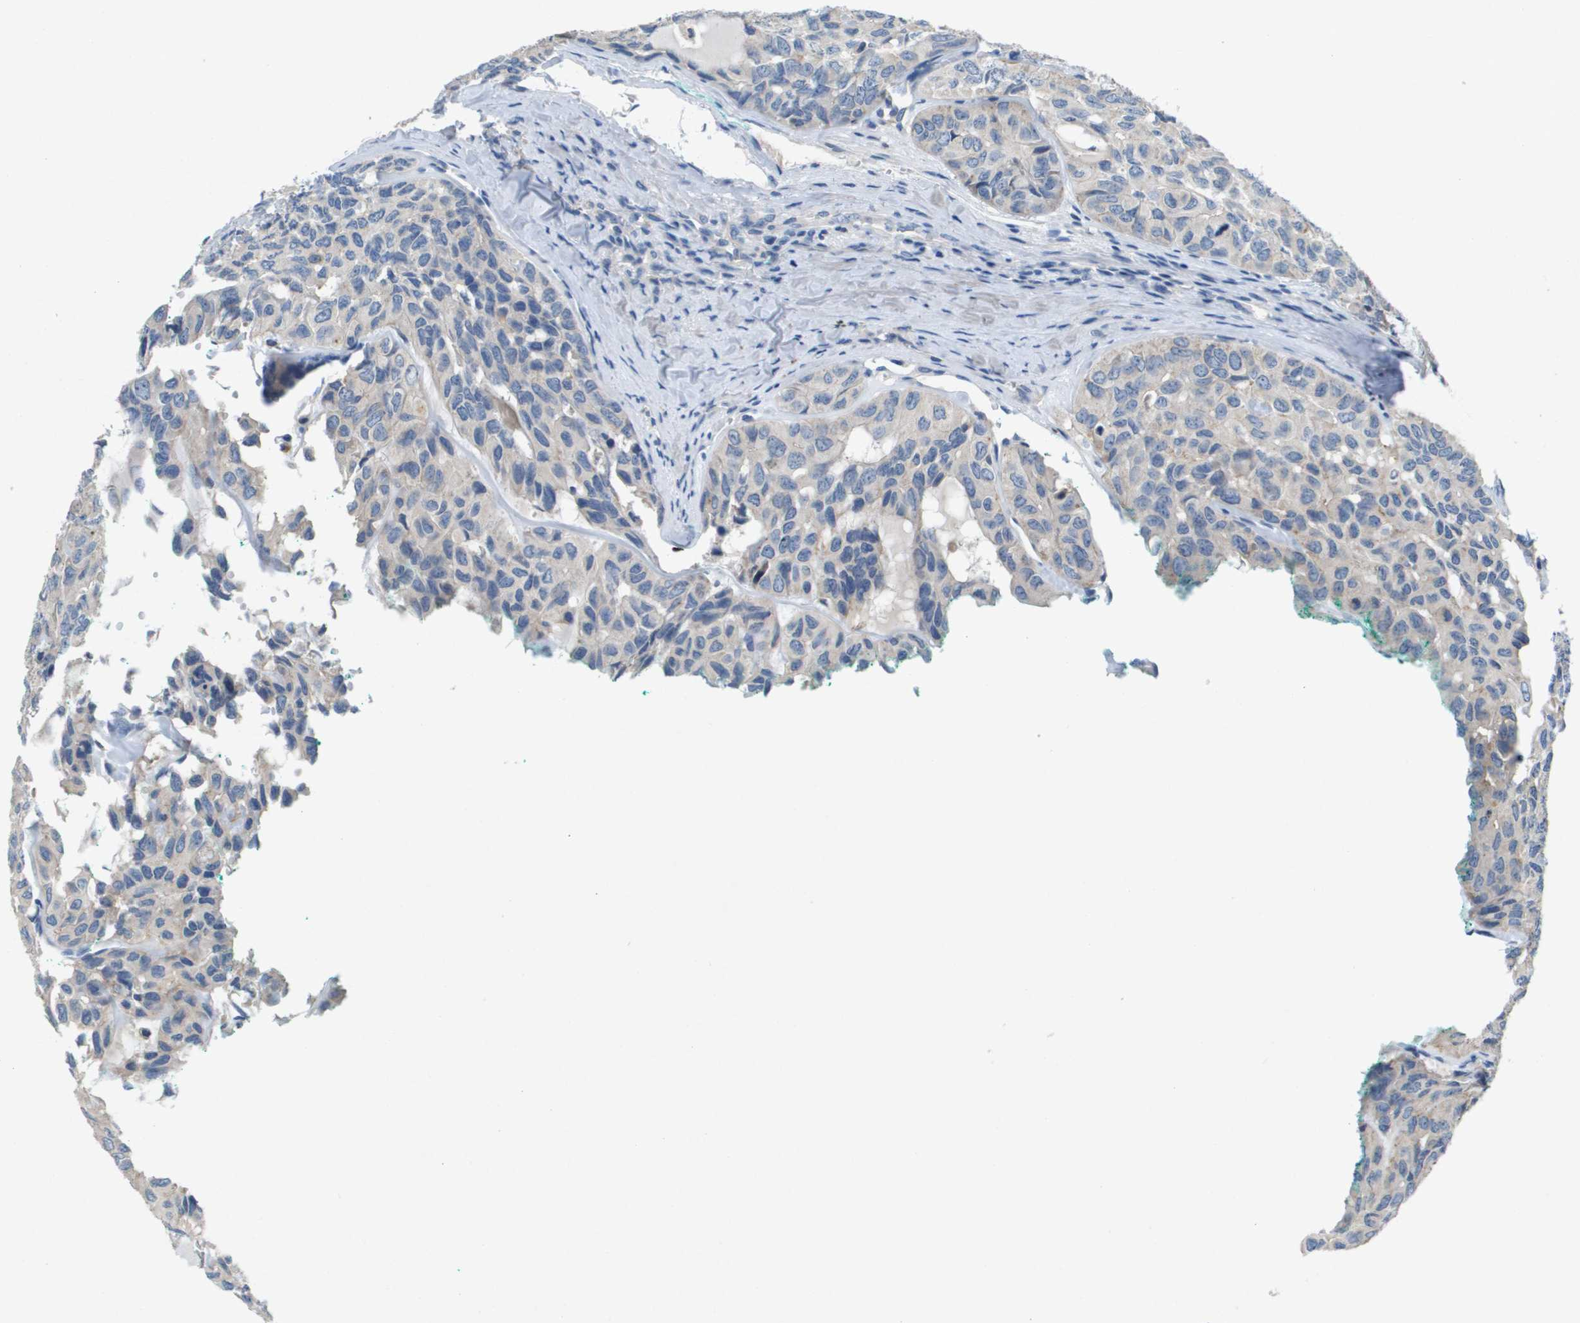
{"staining": {"intensity": "negative", "quantity": "none", "location": "none"}, "tissue": "head and neck cancer", "cell_type": "Tumor cells", "image_type": "cancer", "snomed": [{"axis": "morphology", "description": "Adenocarcinoma, NOS"}, {"axis": "topography", "description": "Salivary gland, NOS"}, {"axis": "topography", "description": "Head-Neck"}], "caption": "High power microscopy photomicrograph of an immunohistochemistry photomicrograph of head and neck cancer, revealing no significant staining in tumor cells.", "gene": "B3GNT5", "patient": {"sex": "female", "age": 76}}